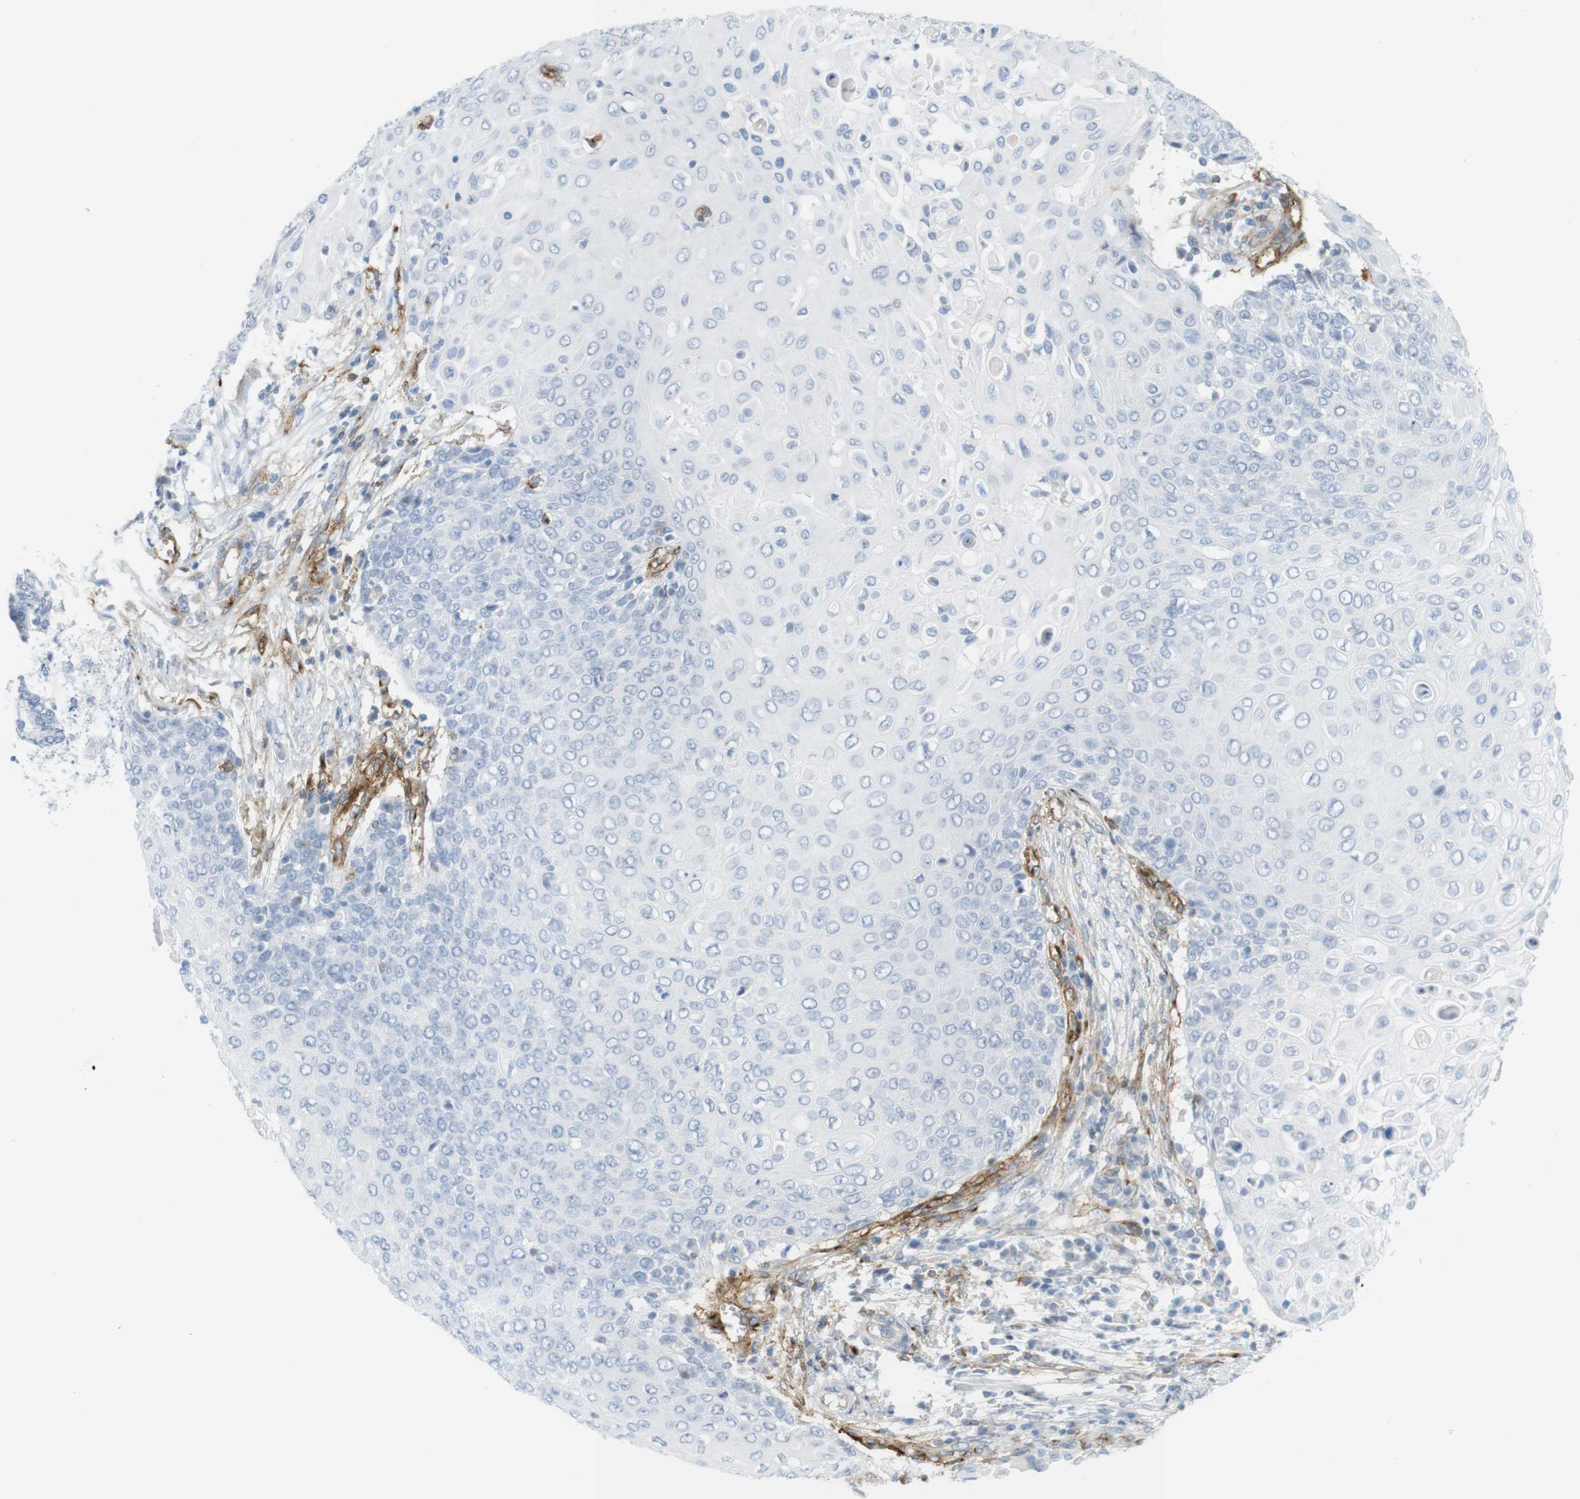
{"staining": {"intensity": "negative", "quantity": "none", "location": "none"}, "tissue": "cervical cancer", "cell_type": "Tumor cells", "image_type": "cancer", "snomed": [{"axis": "morphology", "description": "Squamous cell carcinoma, NOS"}, {"axis": "topography", "description": "Cervix"}], "caption": "DAB immunohistochemical staining of cervical cancer shows no significant staining in tumor cells. (Stains: DAB immunohistochemistry with hematoxylin counter stain, Microscopy: brightfield microscopy at high magnification).", "gene": "F2R", "patient": {"sex": "female", "age": 39}}